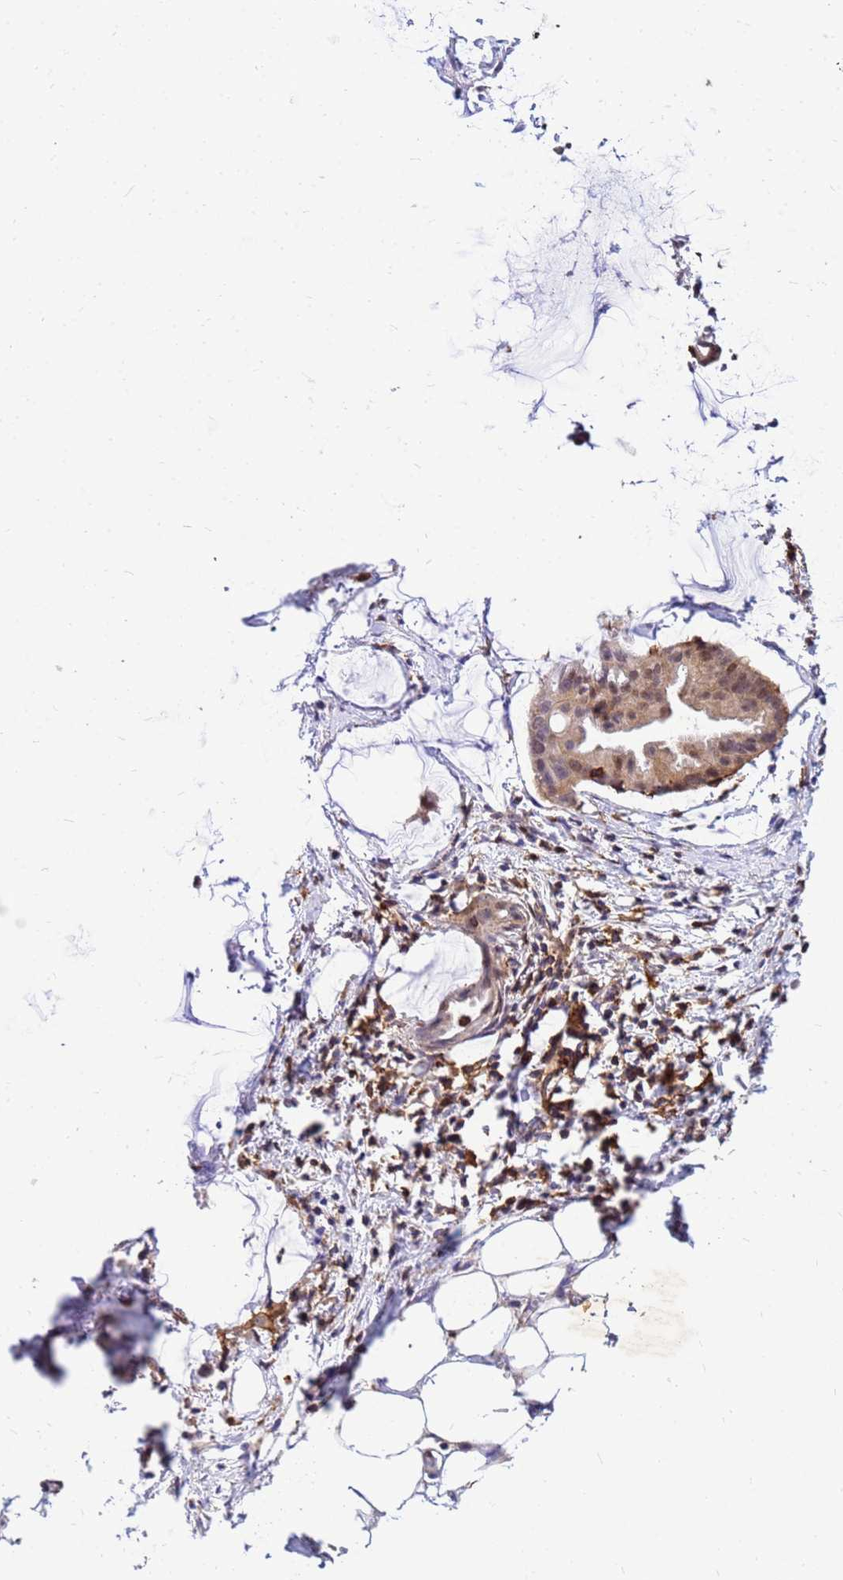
{"staining": {"intensity": "moderate", "quantity": ">75%", "location": "cytoplasmic/membranous,nuclear"}, "tissue": "ovarian cancer", "cell_type": "Tumor cells", "image_type": "cancer", "snomed": [{"axis": "morphology", "description": "Cystadenocarcinoma, mucinous, NOS"}, {"axis": "topography", "description": "Ovary"}], "caption": "This is an image of immunohistochemistry (IHC) staining of mucinous cystadenocarcinoma (ovarian), which shows moderate expression in the cytoplasmic/membranous and nuclear of tumor cells.", "gene": "DBNDD2", "patient": {"sex": "female", "age": 73}}